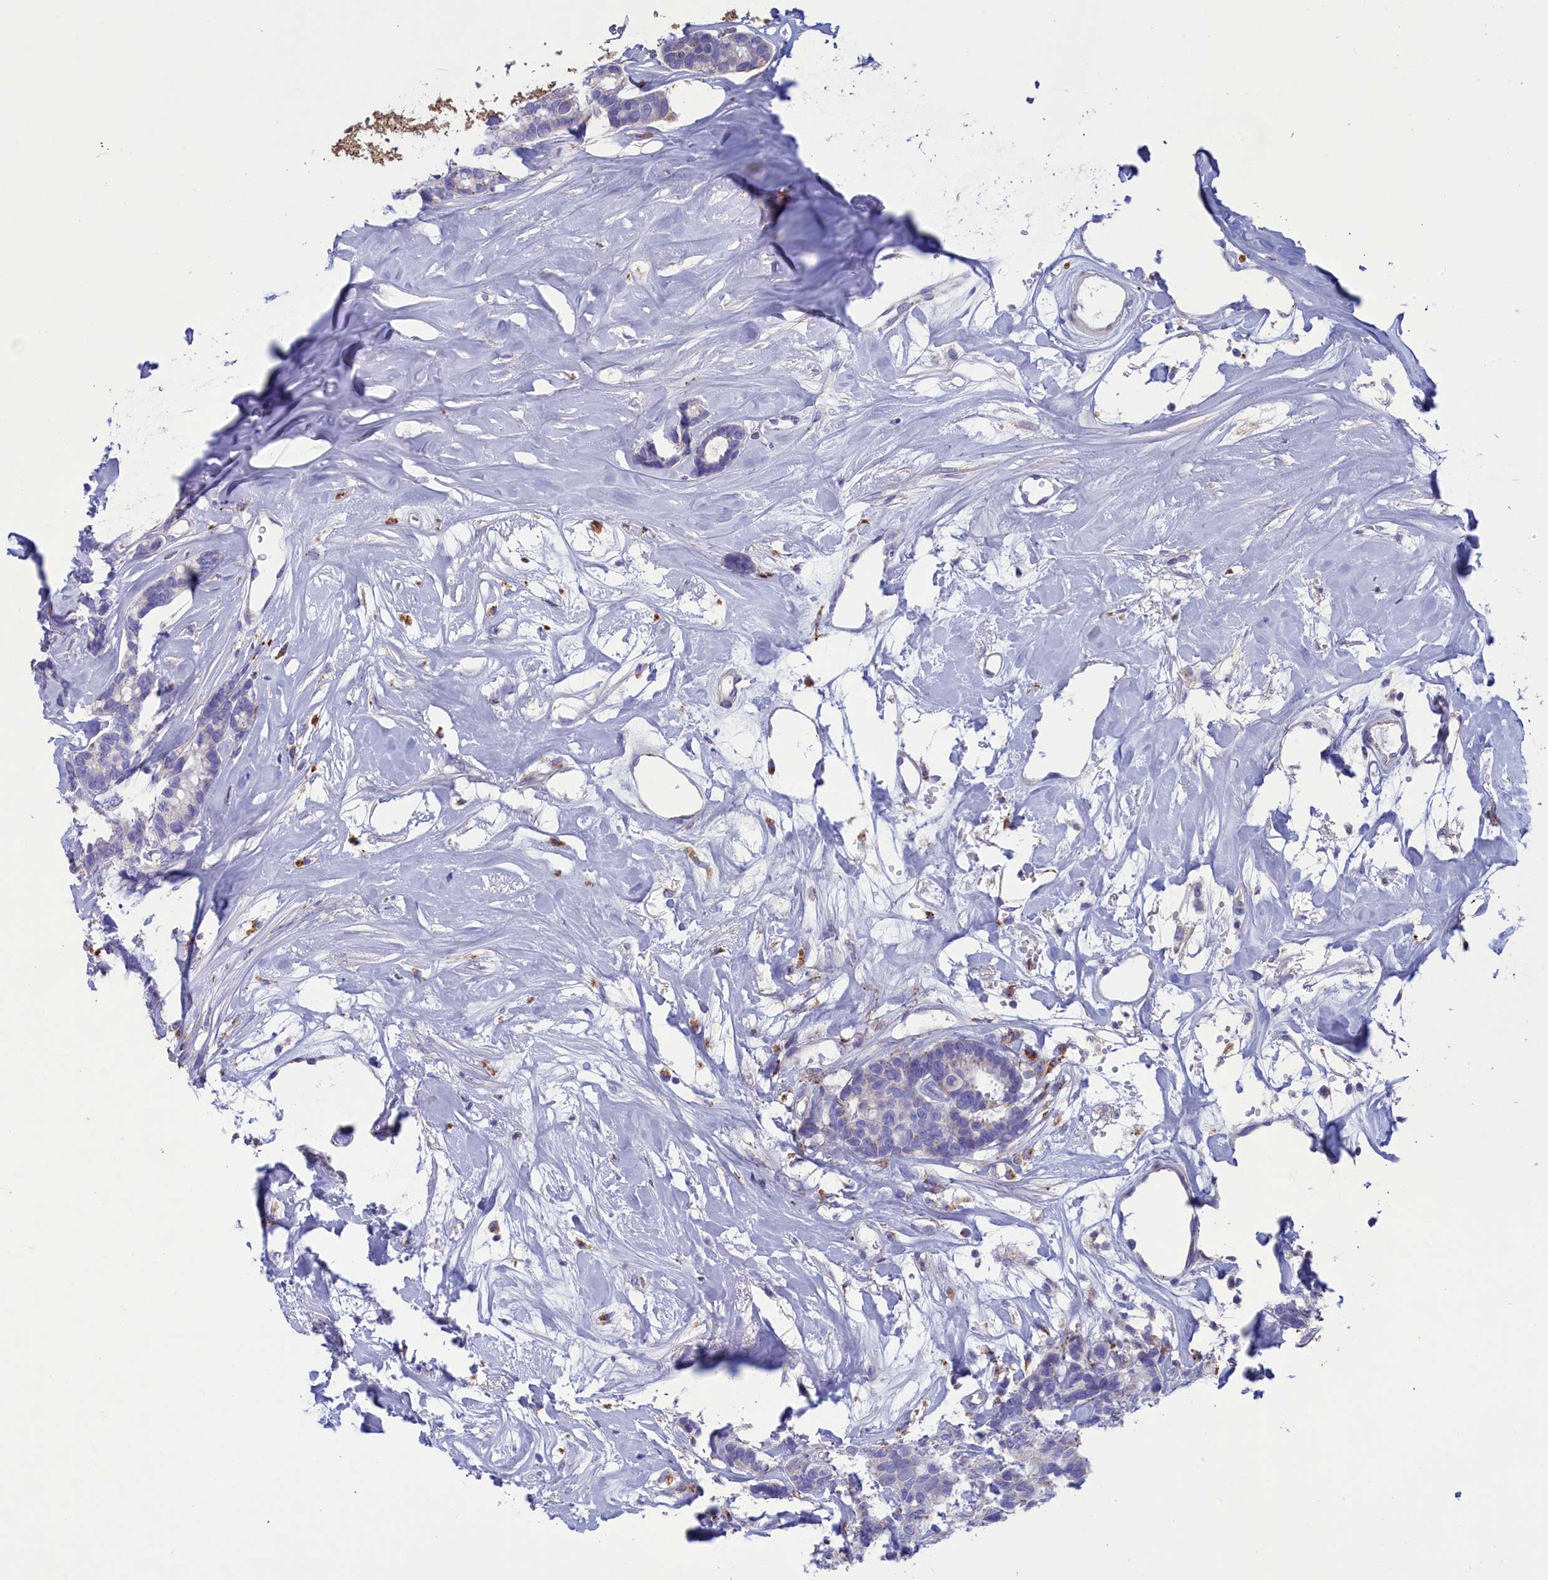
{"staining": {"intensity": "negative", "quantity": "none", "location": "none"}, "tissue": "breast cancer", "cell_type": "Tumor cells", "image_type": "cancer", "snomed": [{"axis": "morphology", "description": "Duct carcinoma"}, {"axis": "topography", "description": "Breast"}], "caption": "This is an IHC image of breast intraductal carcinoma. There is no expression in tumor cells.", "gene": "WDR6", "patient": {"sex": "female", "age": 87}}